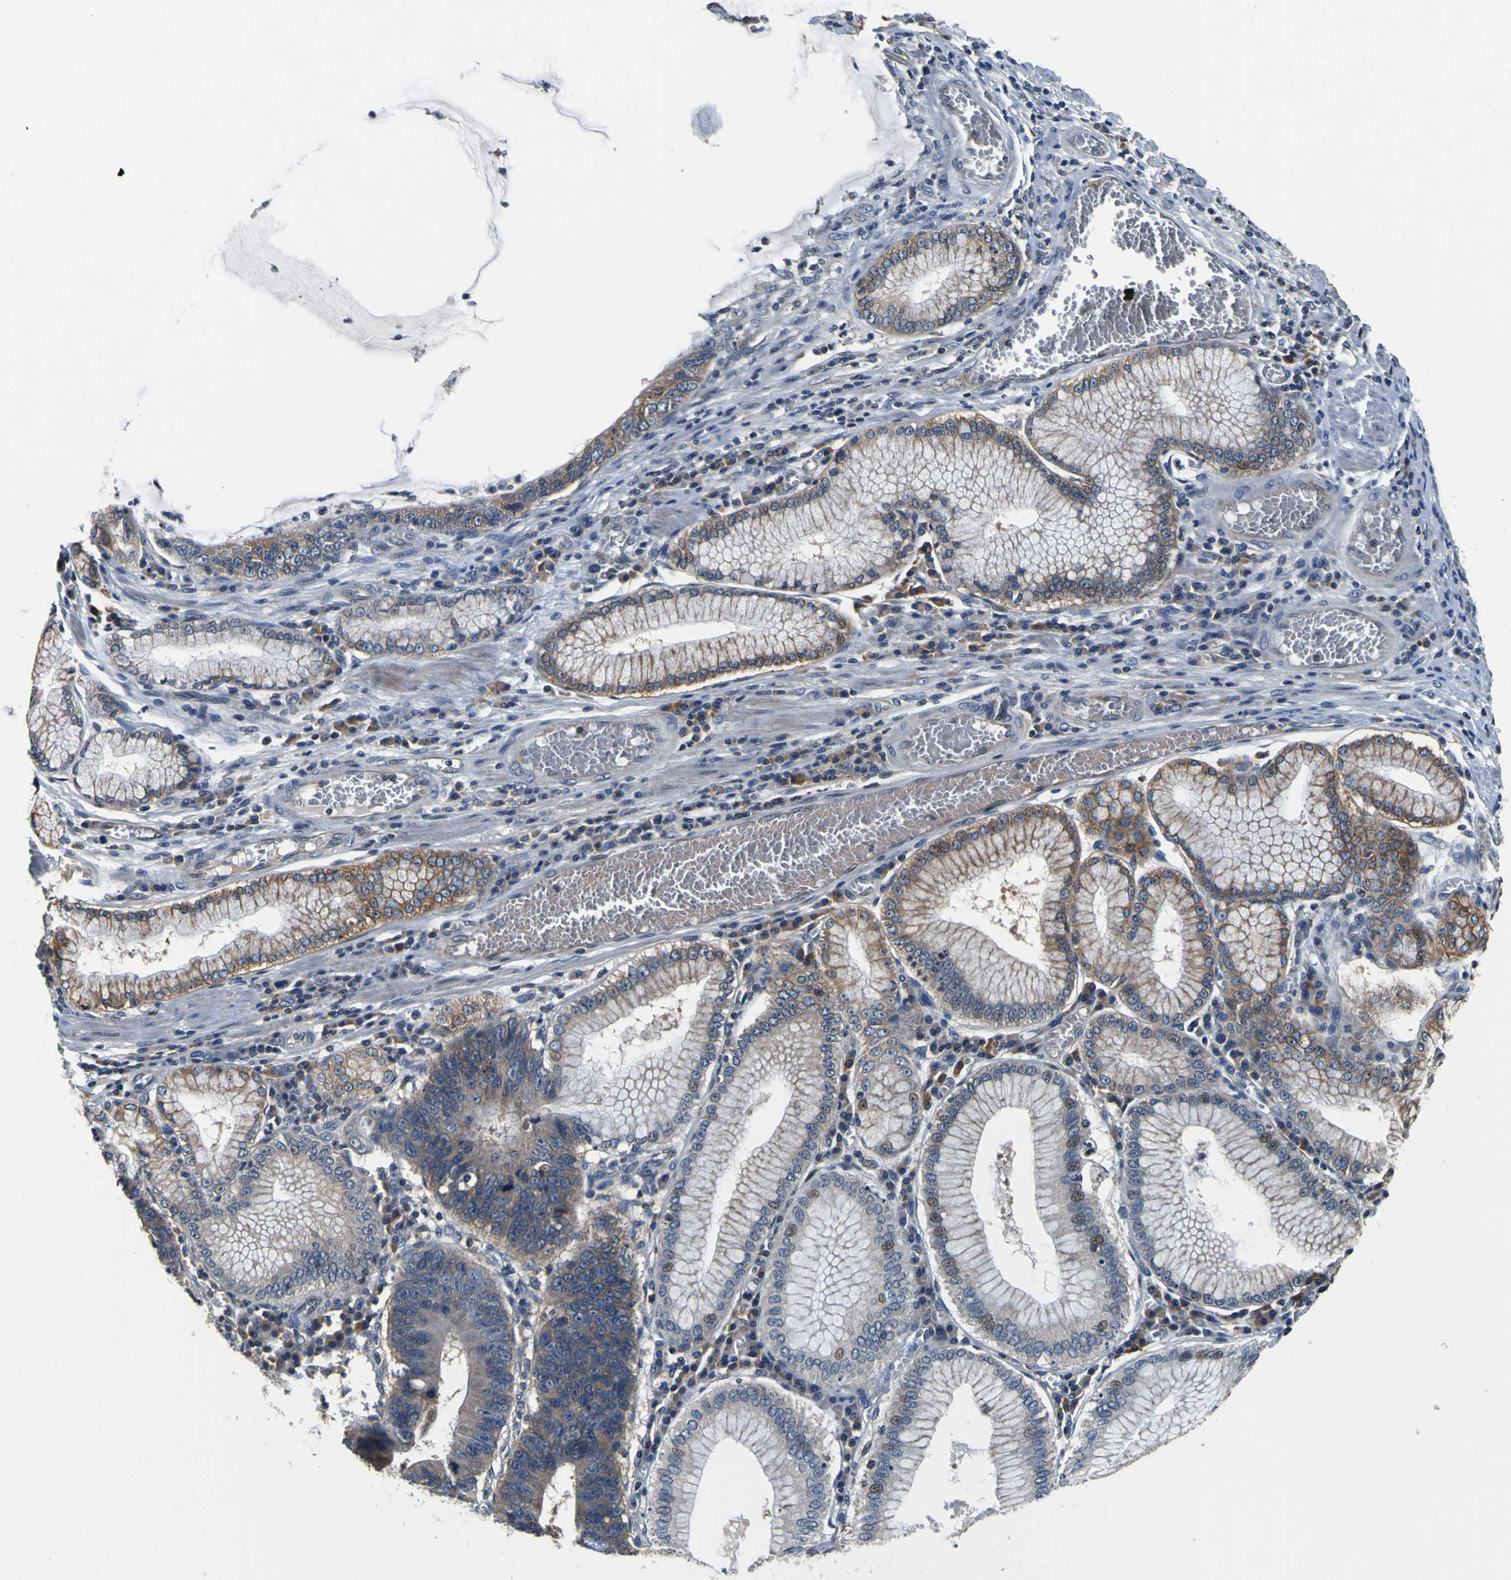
{"staining": {"intensity": "moderate", "quantity": "<25%", "location": "cytoplasmic/membranous,nuclear"}, "tissue": "stomach cancer", "cell_type": "Tumor cells", "image_type": "cancer", "snomed": [{"axis": "morphology", "description": "Adenocarcinoma, NOS"}, {"axis": "topography", "description": "Stomach"}], "caption": "Stomach cancer stained with a protein marker displays moderate staining in tumor cells.", "gene": "EPHB4", "patient": {"sex": "male", "age": 59}}